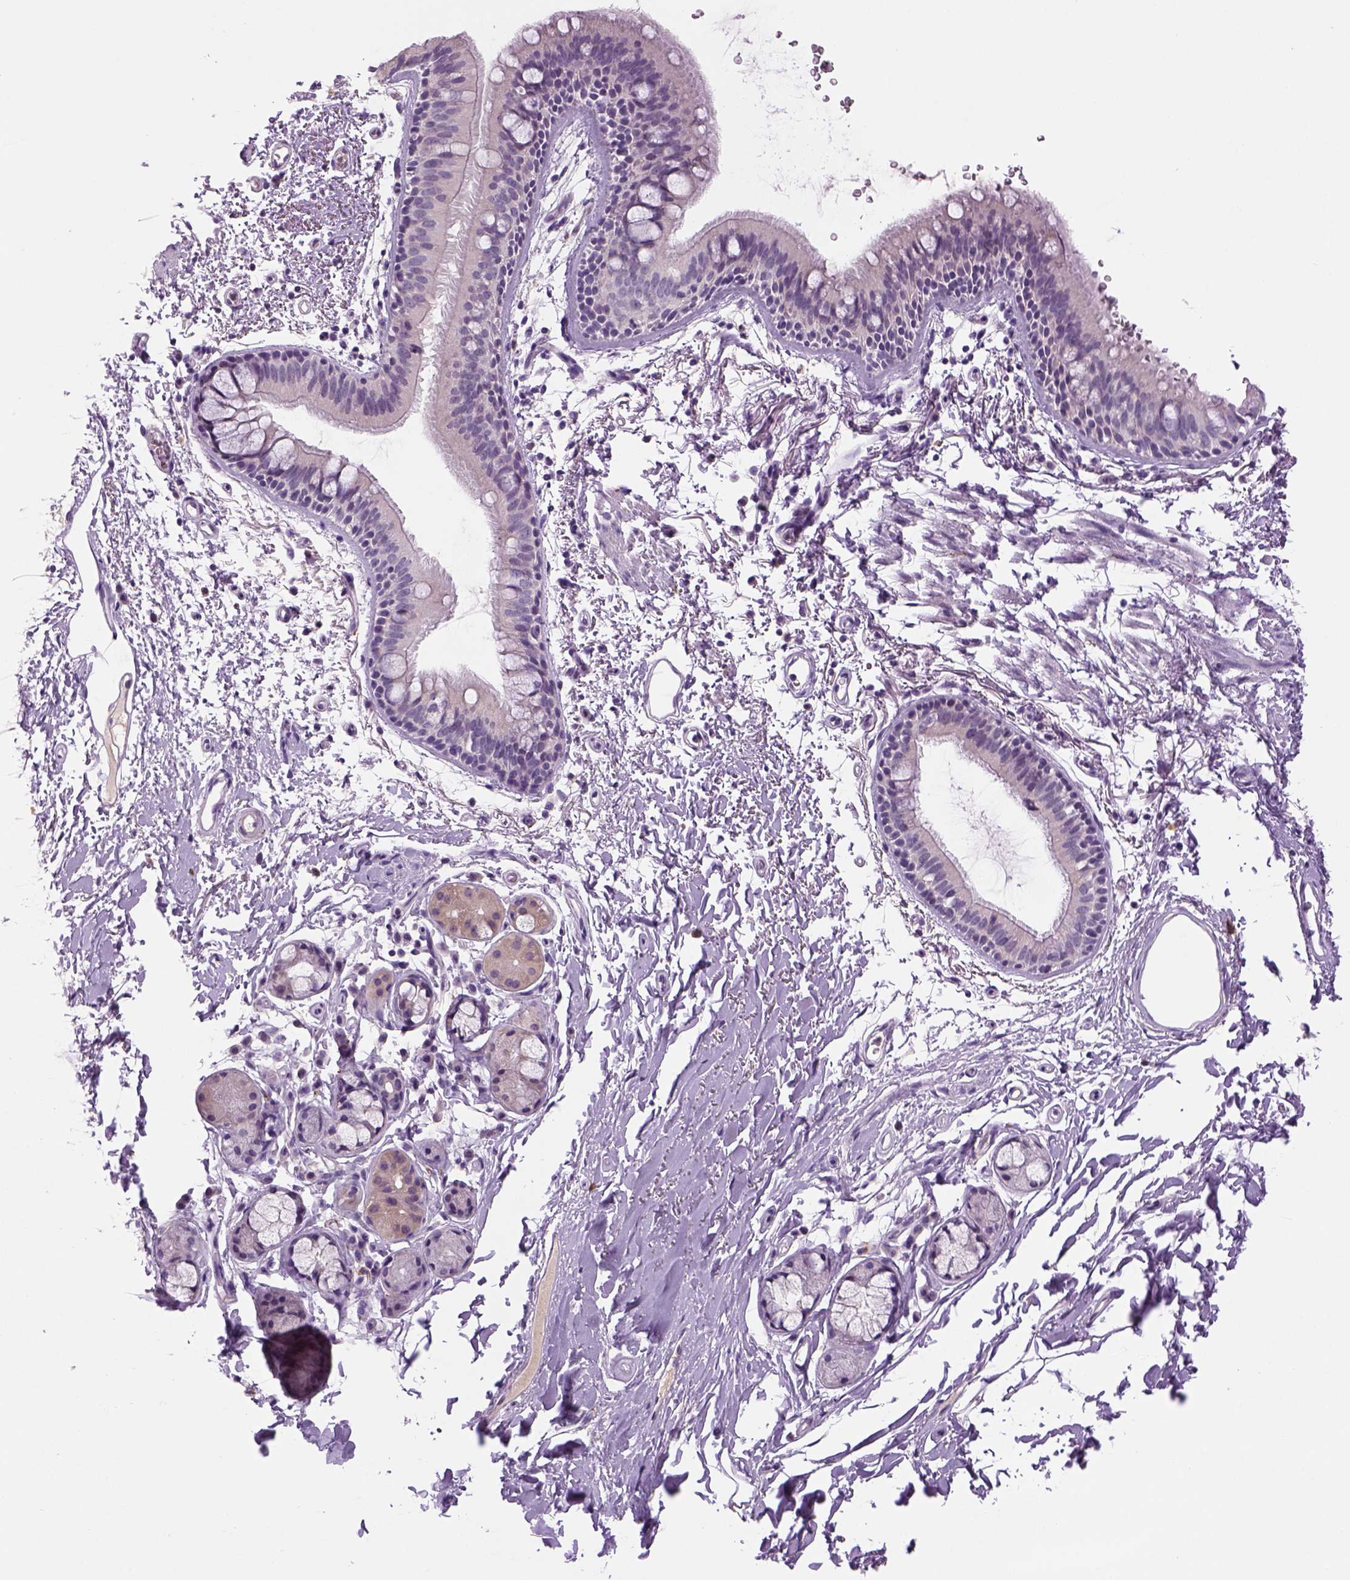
{"staining": {"intensity": "negative", "quantity": "none", "location": "none"}, "tissue": "bronchus", "cell_type": "Respiratory epithelial cells", "image_type": "normal", "snomed": [{"axis": "morphology", "description": "Normal tissue, NOS"}, {"axis": "topography", "description": "Lymph node"}, {"axis": "topography", "description": "Bronchus"}], "caption": "An immunohistochemistry (IHC) photomicrograph of normal bronchus is shown. There is no staining in respiratory epithelial cells of bronchus. (DAB (3,3'-diaminobenzidine) immunohistochemistry with hematoxylin counter stain).", "gene": "DBH", "patient": {"sex": "female", "age": 70}}